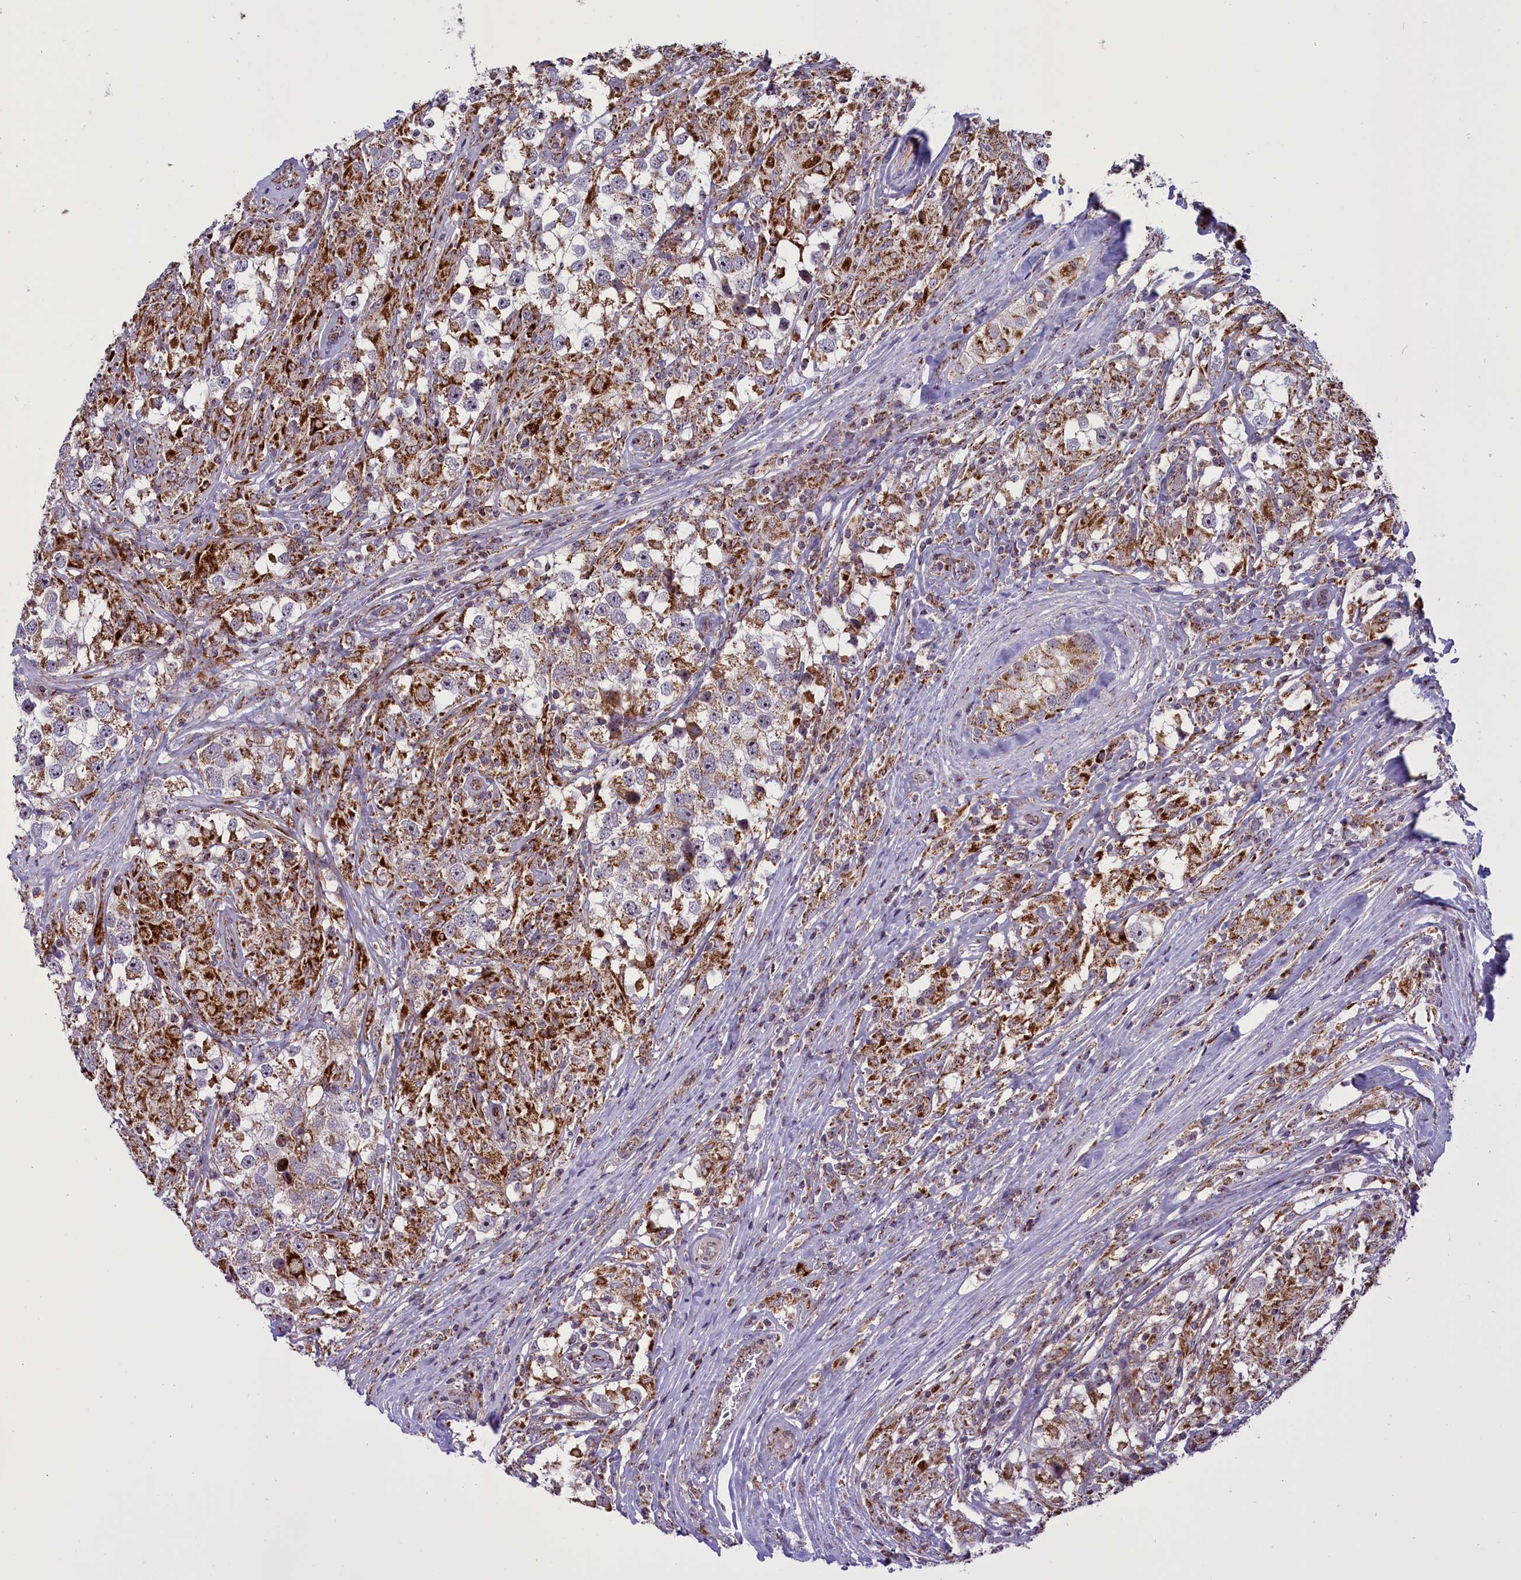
{"staining": {"intensity": "moderate", "quantity": "25%-75%", "location": "cytoplasmic/membranous"}, "tissue": "testis cancer", "cell_type": "Tumor cells", "image_type": "cancer", "snomed": [{"axis": "morphology", "description": "Seminoma, NOS"}, {"axis": "topography", "description": "Testis"}], "caption": "The histopathology image displays immunohistochemical staining of testis cancer. There is moderate cytoplasmic/membranous staining is seen in approximately 25%-75% of tumor cells.", "gene": "NDUFS5", "patient": {"sex": "male", "age": 46}}